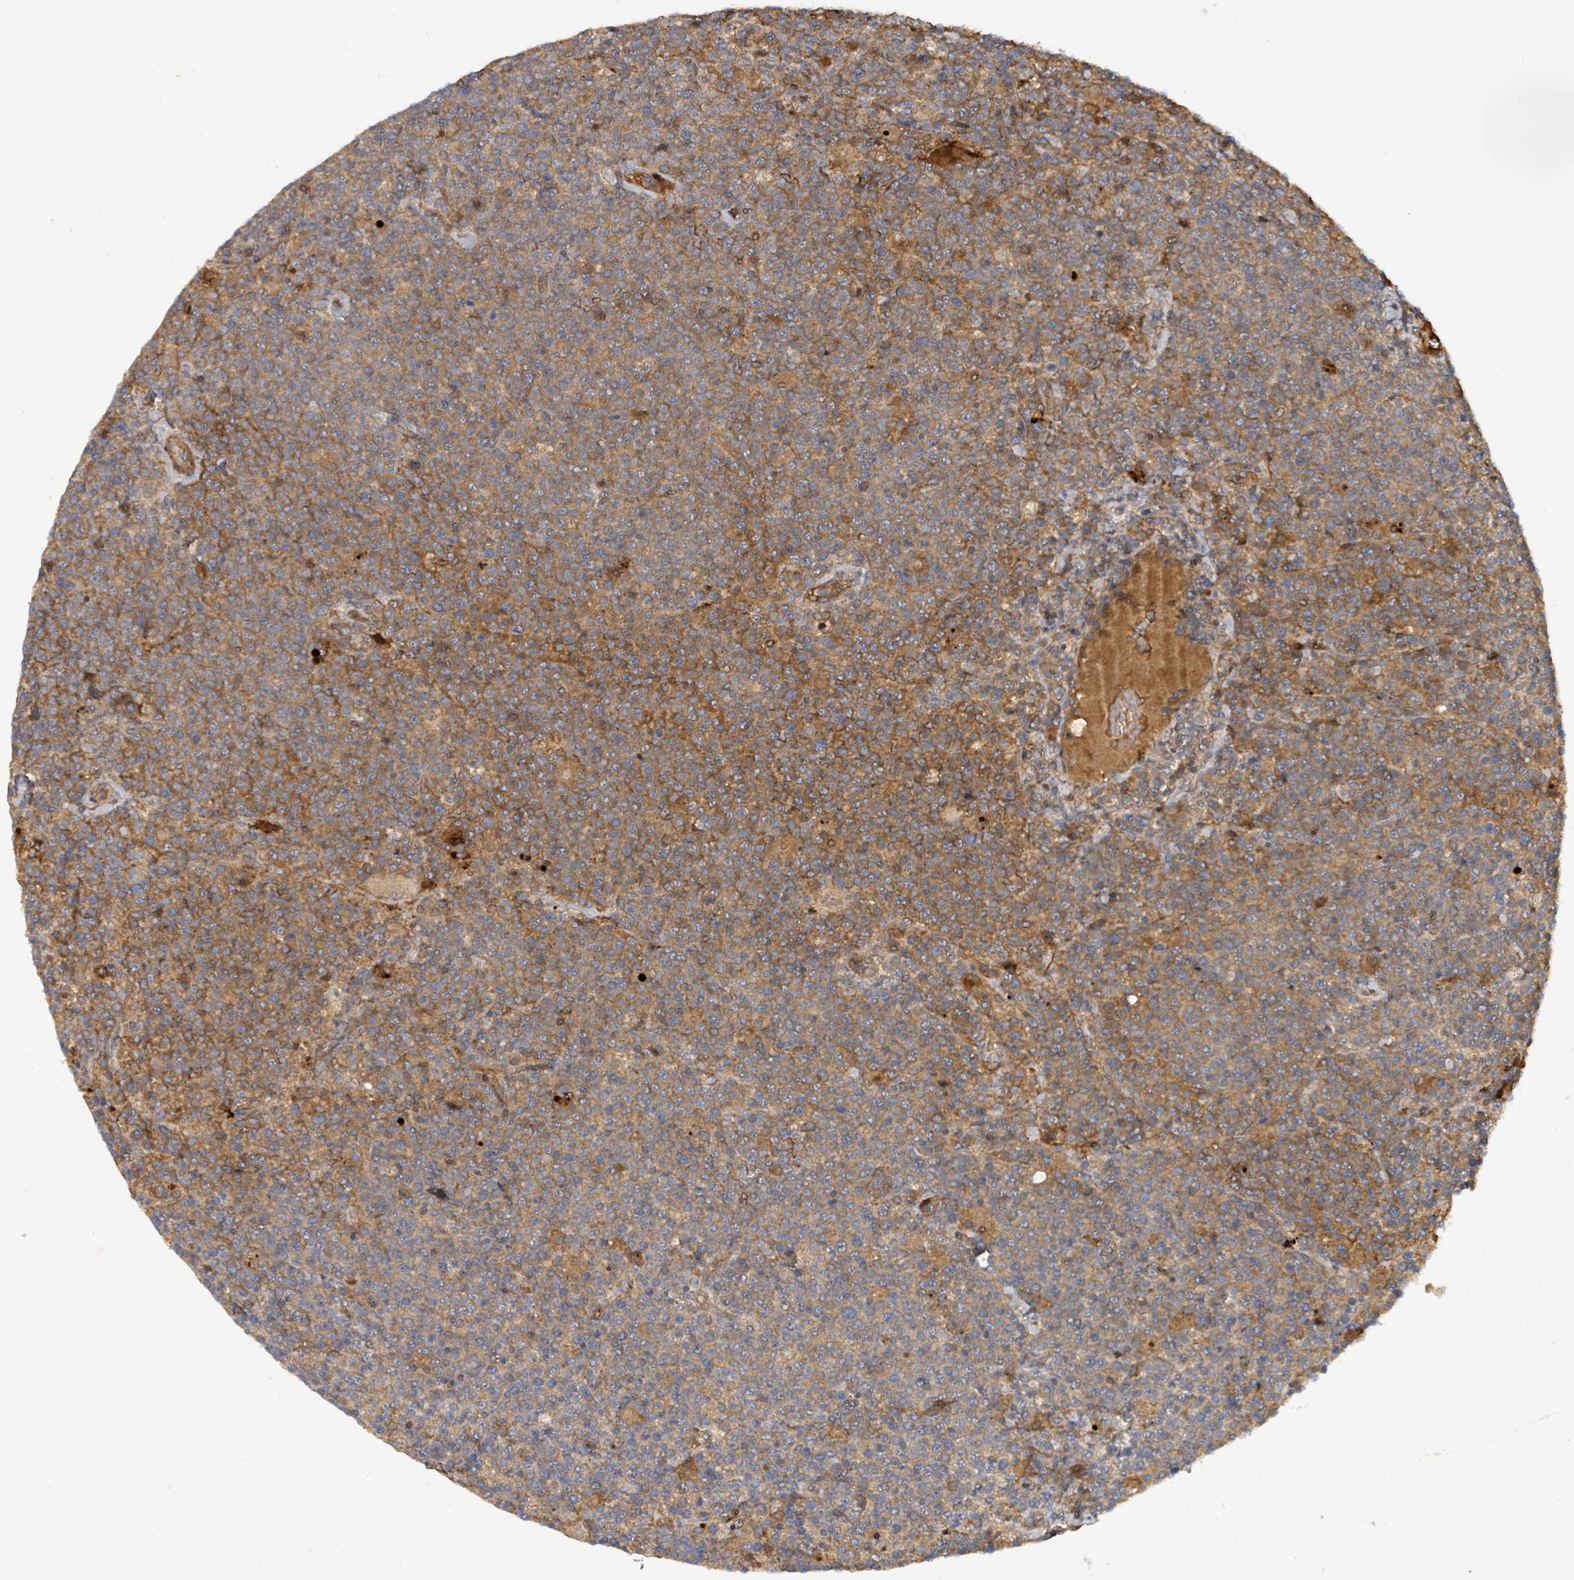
{"staining": {"intensity": "weak", "quantity": "<25%", "location": "cytoplasmic/membranous"}, "tissue": "lymphoma", "cell_type": "Tumor cells", "image_type": "cancer", "snomed": [{"axis": "morphology", "description": "Malignant lymphoma, non-Hodgkin's type, High grade"}, {"axis": "topography", "description": "Lymph node"}], "caption": "High magnification brightfield microscopy of lymphoma stained with DAB (brown) and counterstained with hematoxylin (blue): tumor cells show no significant staining.", "gene": "STARD4", "patient": {"sex": "male", "age": 61}}